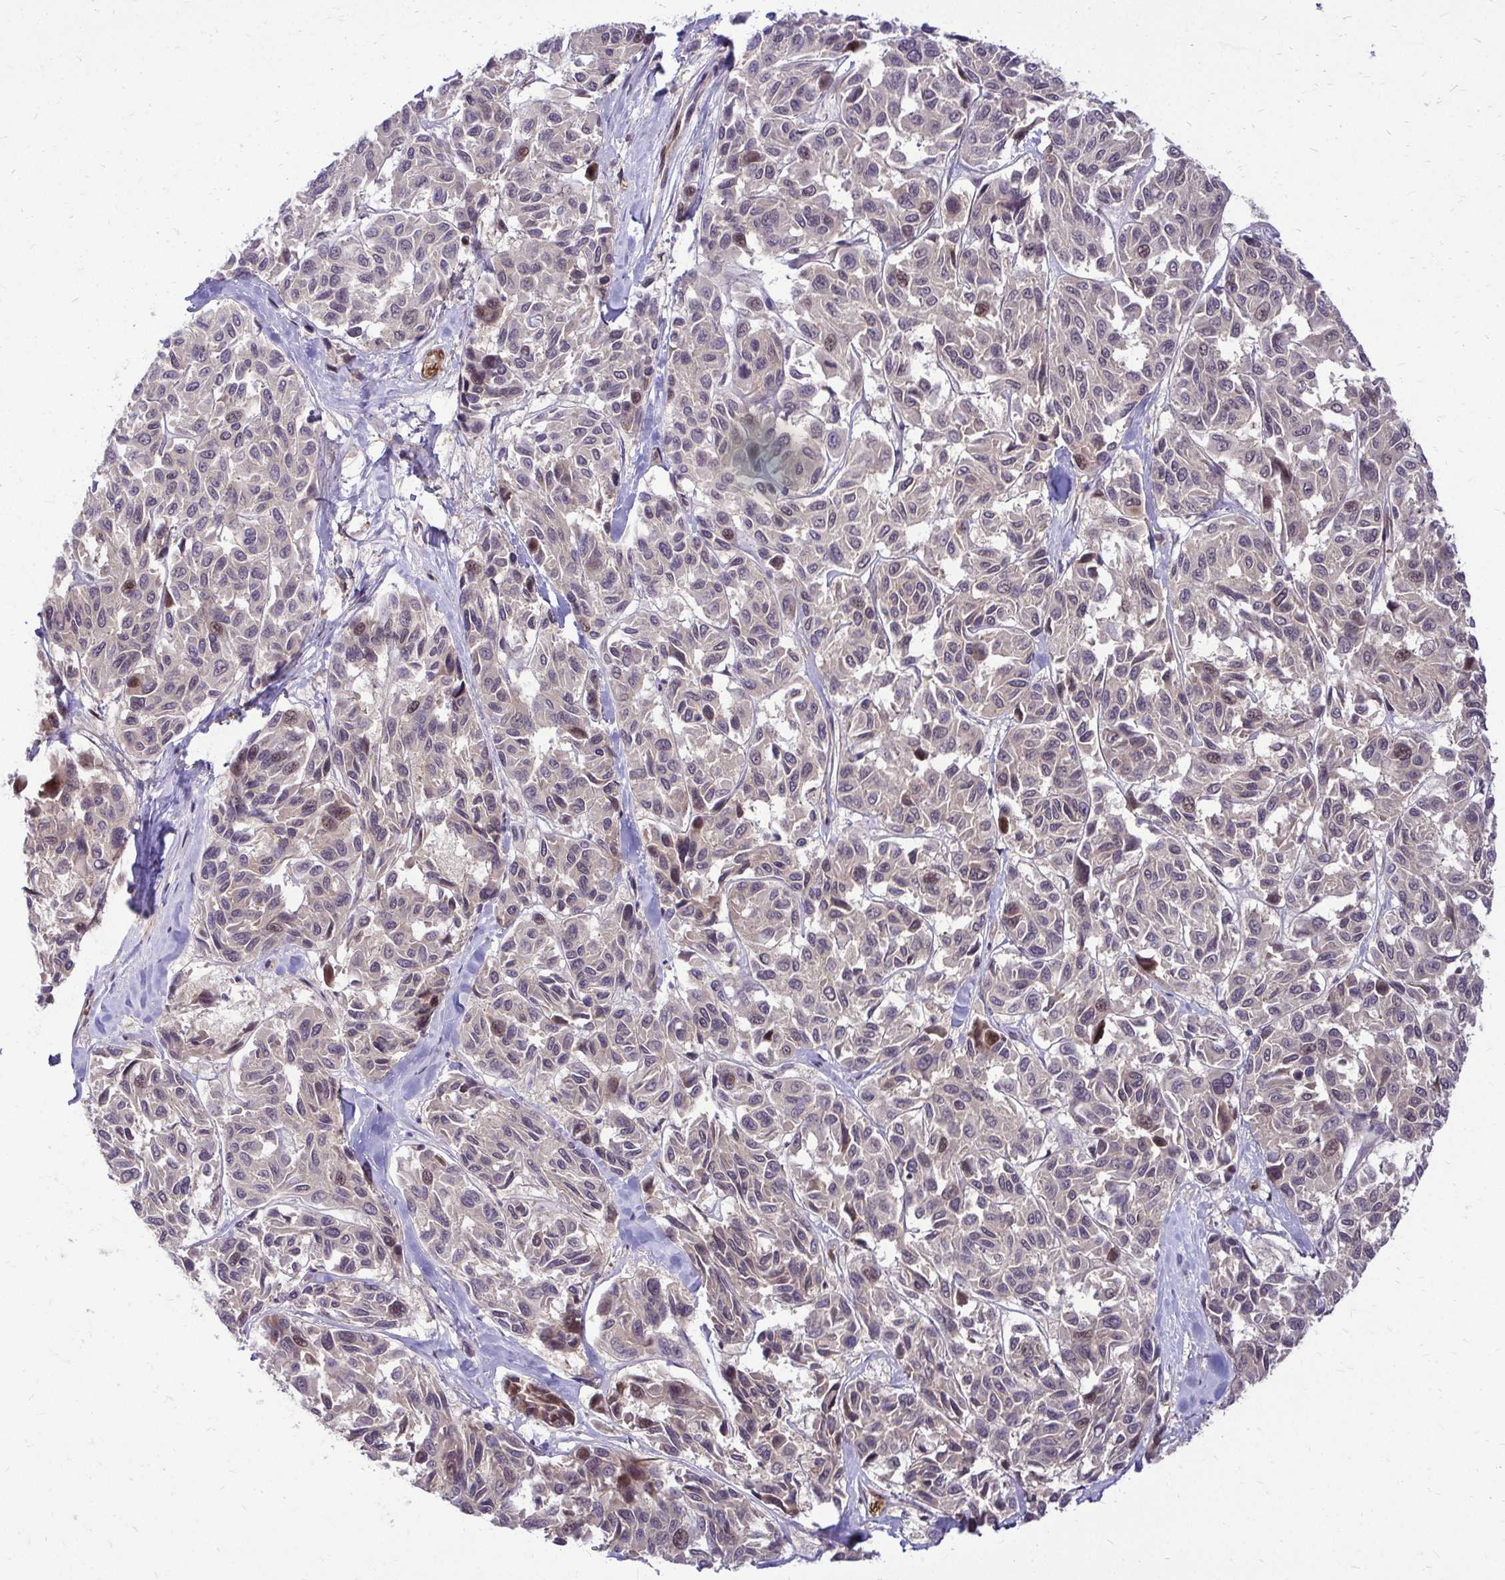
{"staining": {"intensity": "moderate", "quantity": "25%-75%", "location": "nuclear"}, "tissue": "melanoma", "cell_type": "Tumor cells", "image_type": "cancer", "snomed": [{"axis": "morphology", "description": "Malignant melanoma, NOS"}, {"axis": "topography", "description": "Skin"}], "caption": "Human malignant melanoma stained with a protein marker displays moderate staining in tumor cells.", "gene": "TRIP6", "patient": {"sex": "female", "age": 66}}